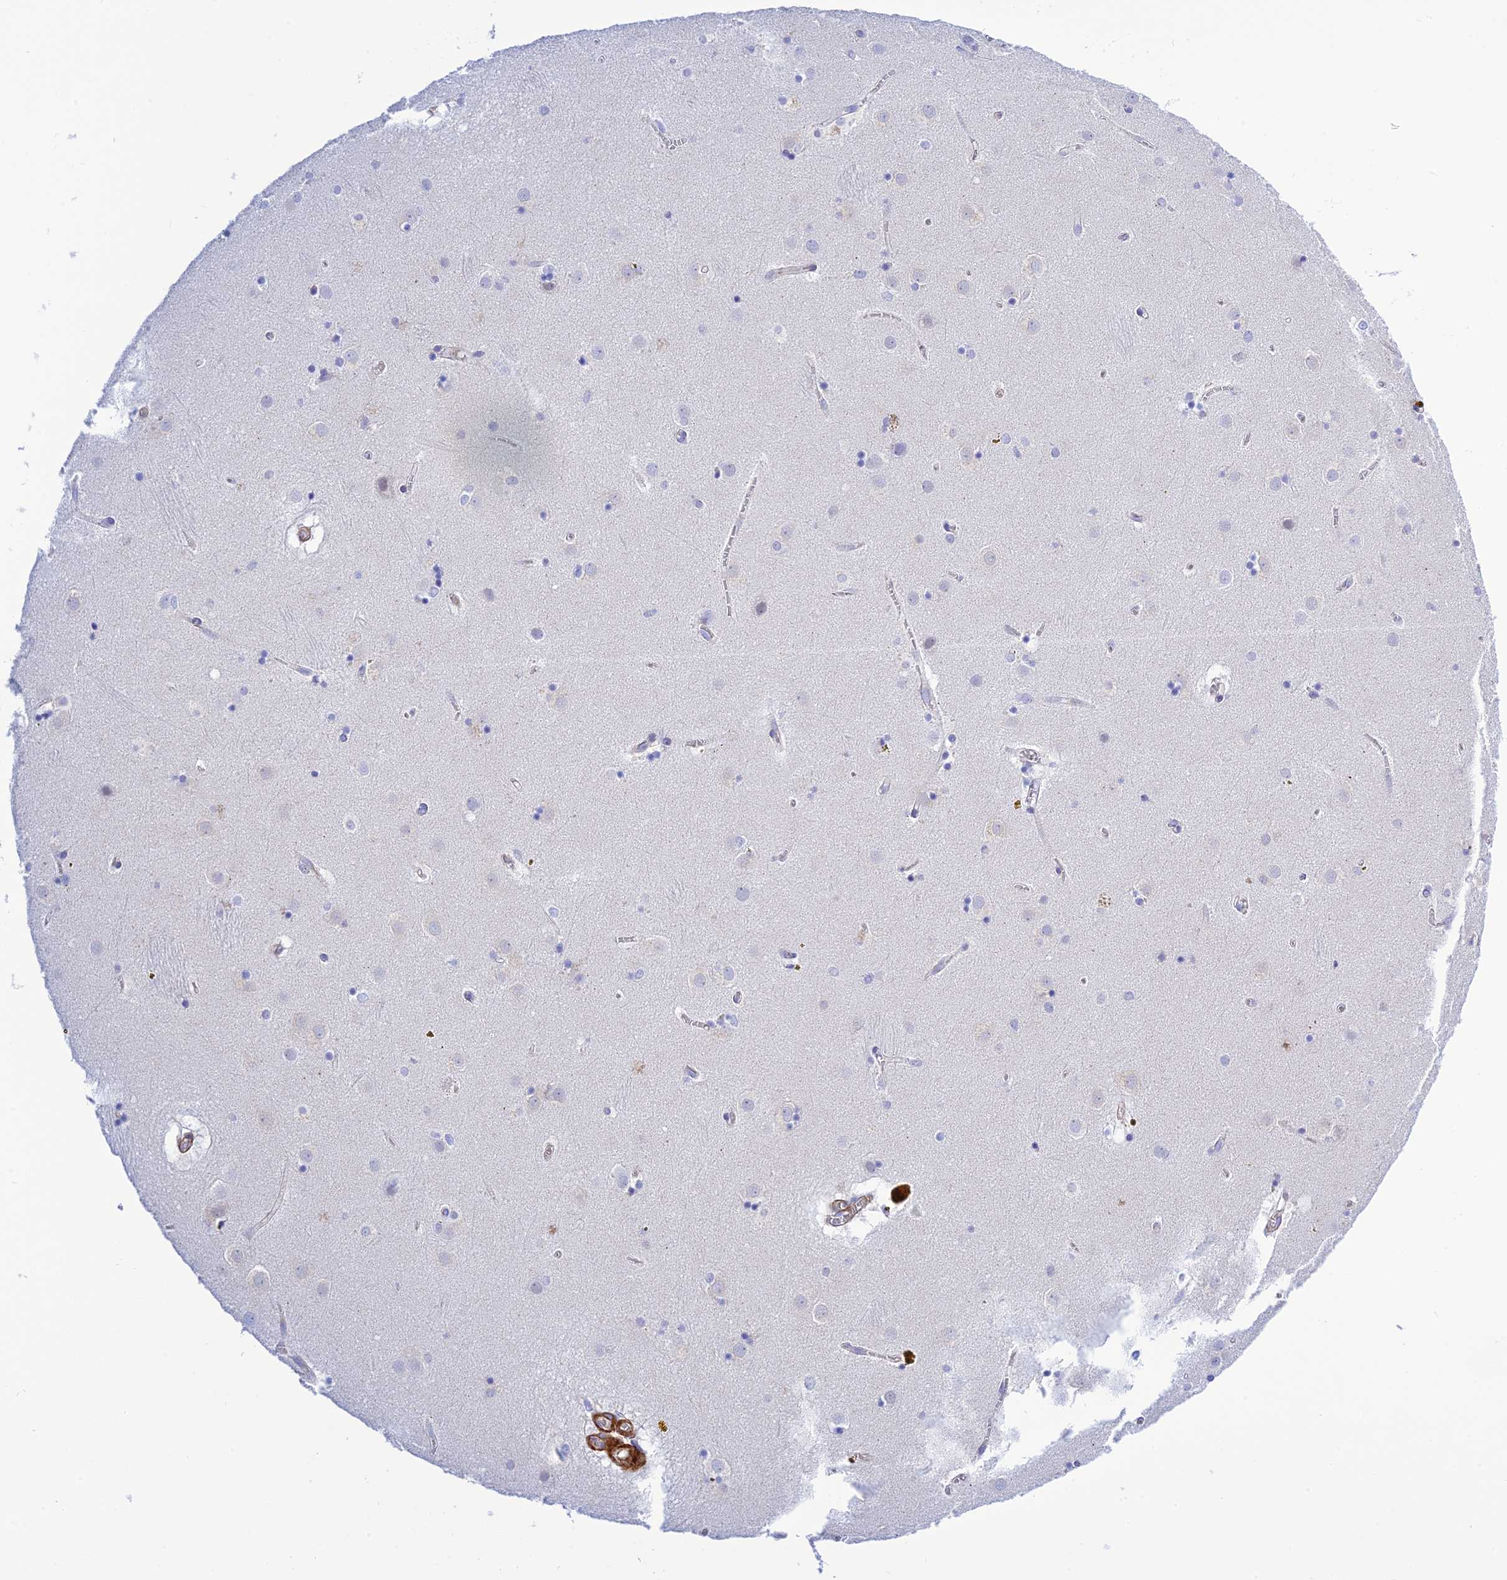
{"staining": {"intensity": "negative", "quantity": "none", "location": "none"}, "tissue": "caudate", "cell_type": "Glial cells", "image_type": "normal", "snomed": [{"axis": "morphology", "description": "Normal tissue, NOS"}, {"axis": "topography", "description": "Lateral ventricle wall"}], "caption": "IHC photomicrograph of benign caudate stained for a protein (brown), which displays no expression in glial cells.", "gene": "ZDHHC16", "patient": {"sex": "male", "age": 70}}